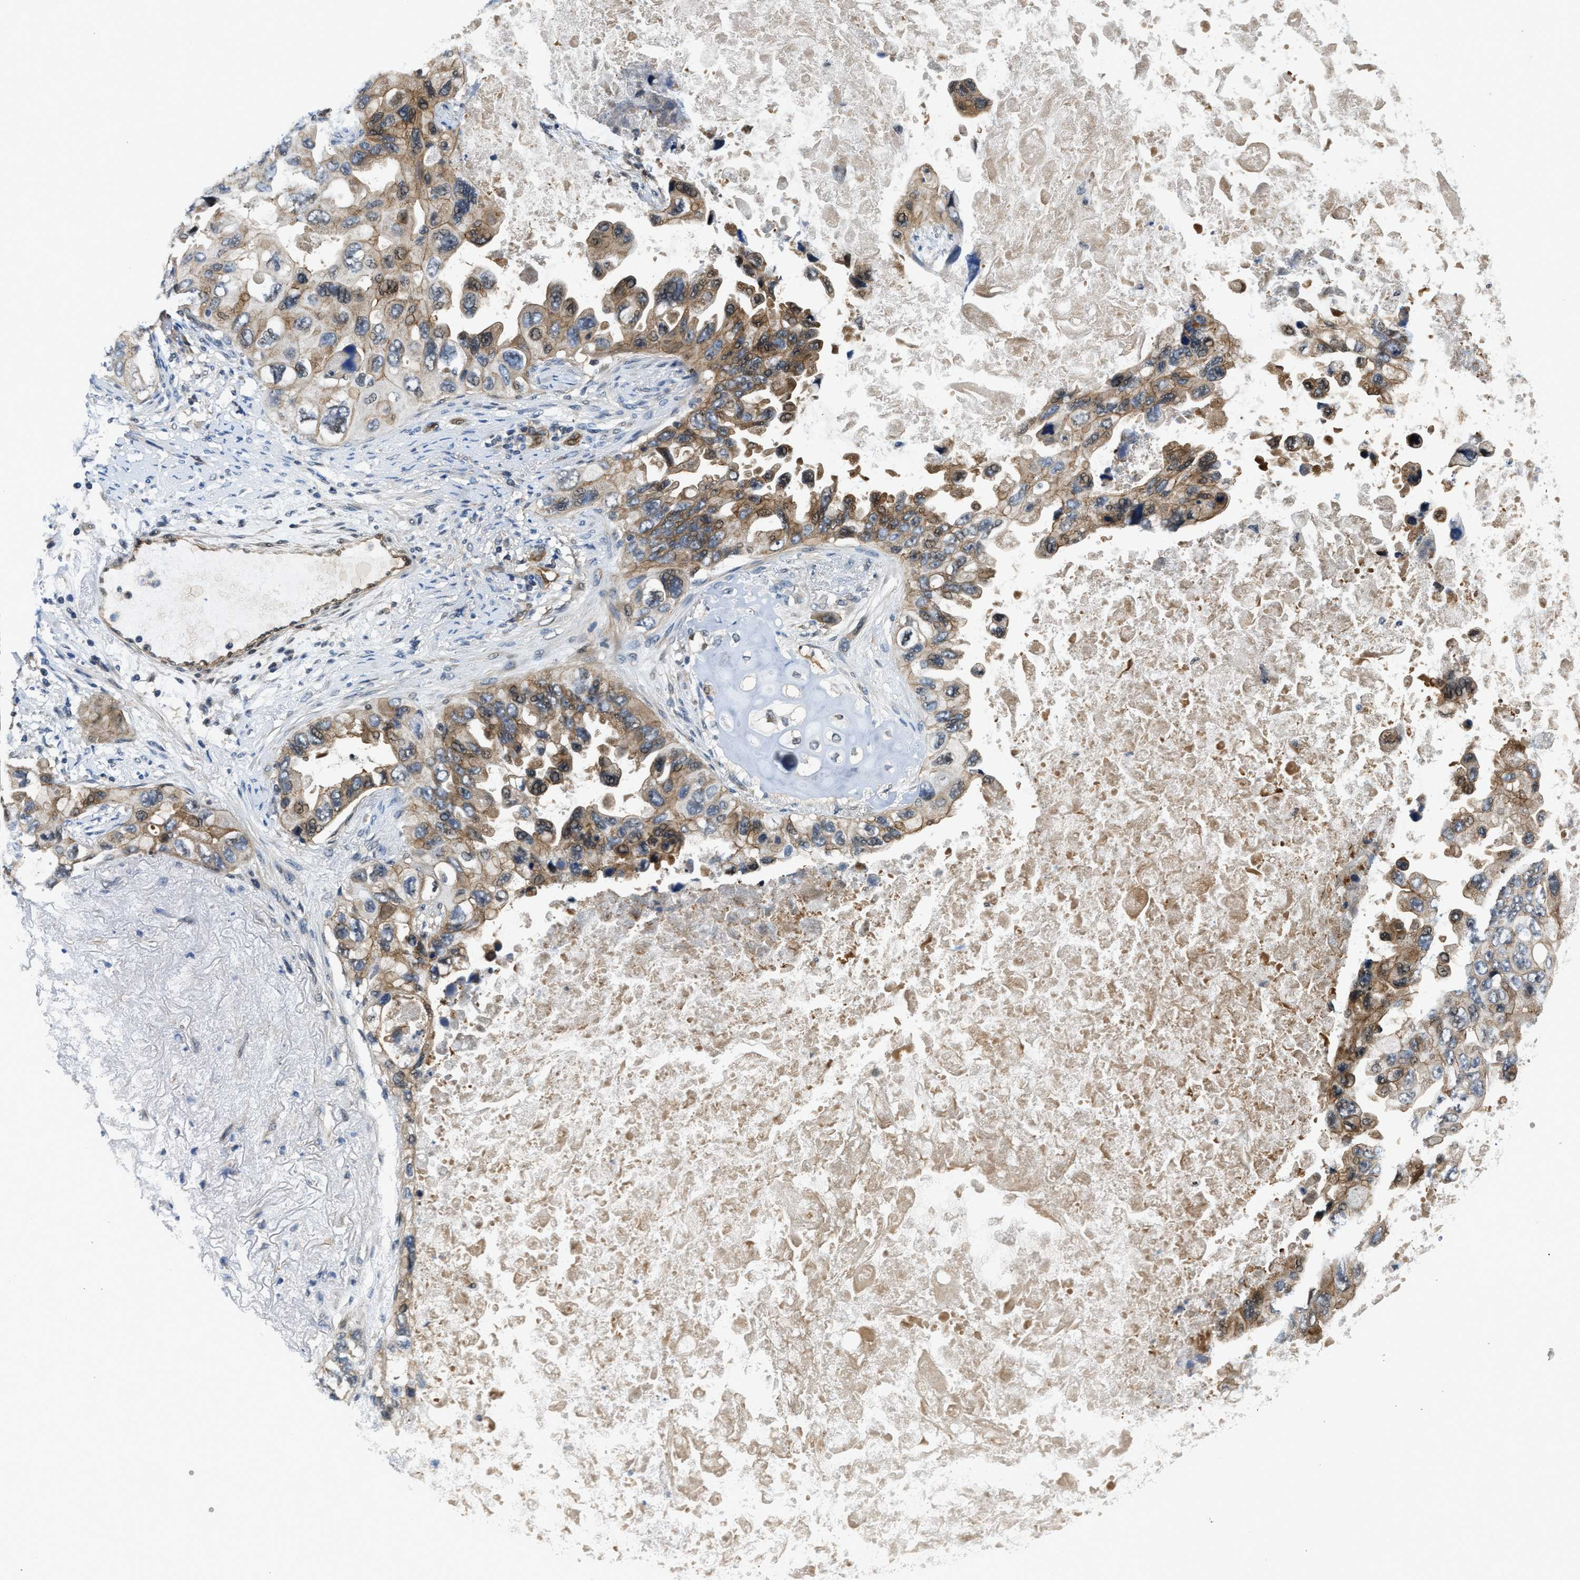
{"staining": {"intensity": "moderate", "quantity": "25%-75%", "location": "cytoplasmic/membranous"}, "tissue": "lung cancer", "cell_type": "Tumor cells", "image_type": "cancer", "snomed": [{"axis": "morphology", "description": "Squamous cell carcinoma, NOS"}, {"axis": "topography", "description": "Lung"}], "caption": "Immunohistochemical staining of lung cancer demonstrates moderate cytoplasmic/membranous protein positivity in about 25%-75% of tumor cells.", "gene": "COPS2", "patient": {"sex": "female", "age": 73}}